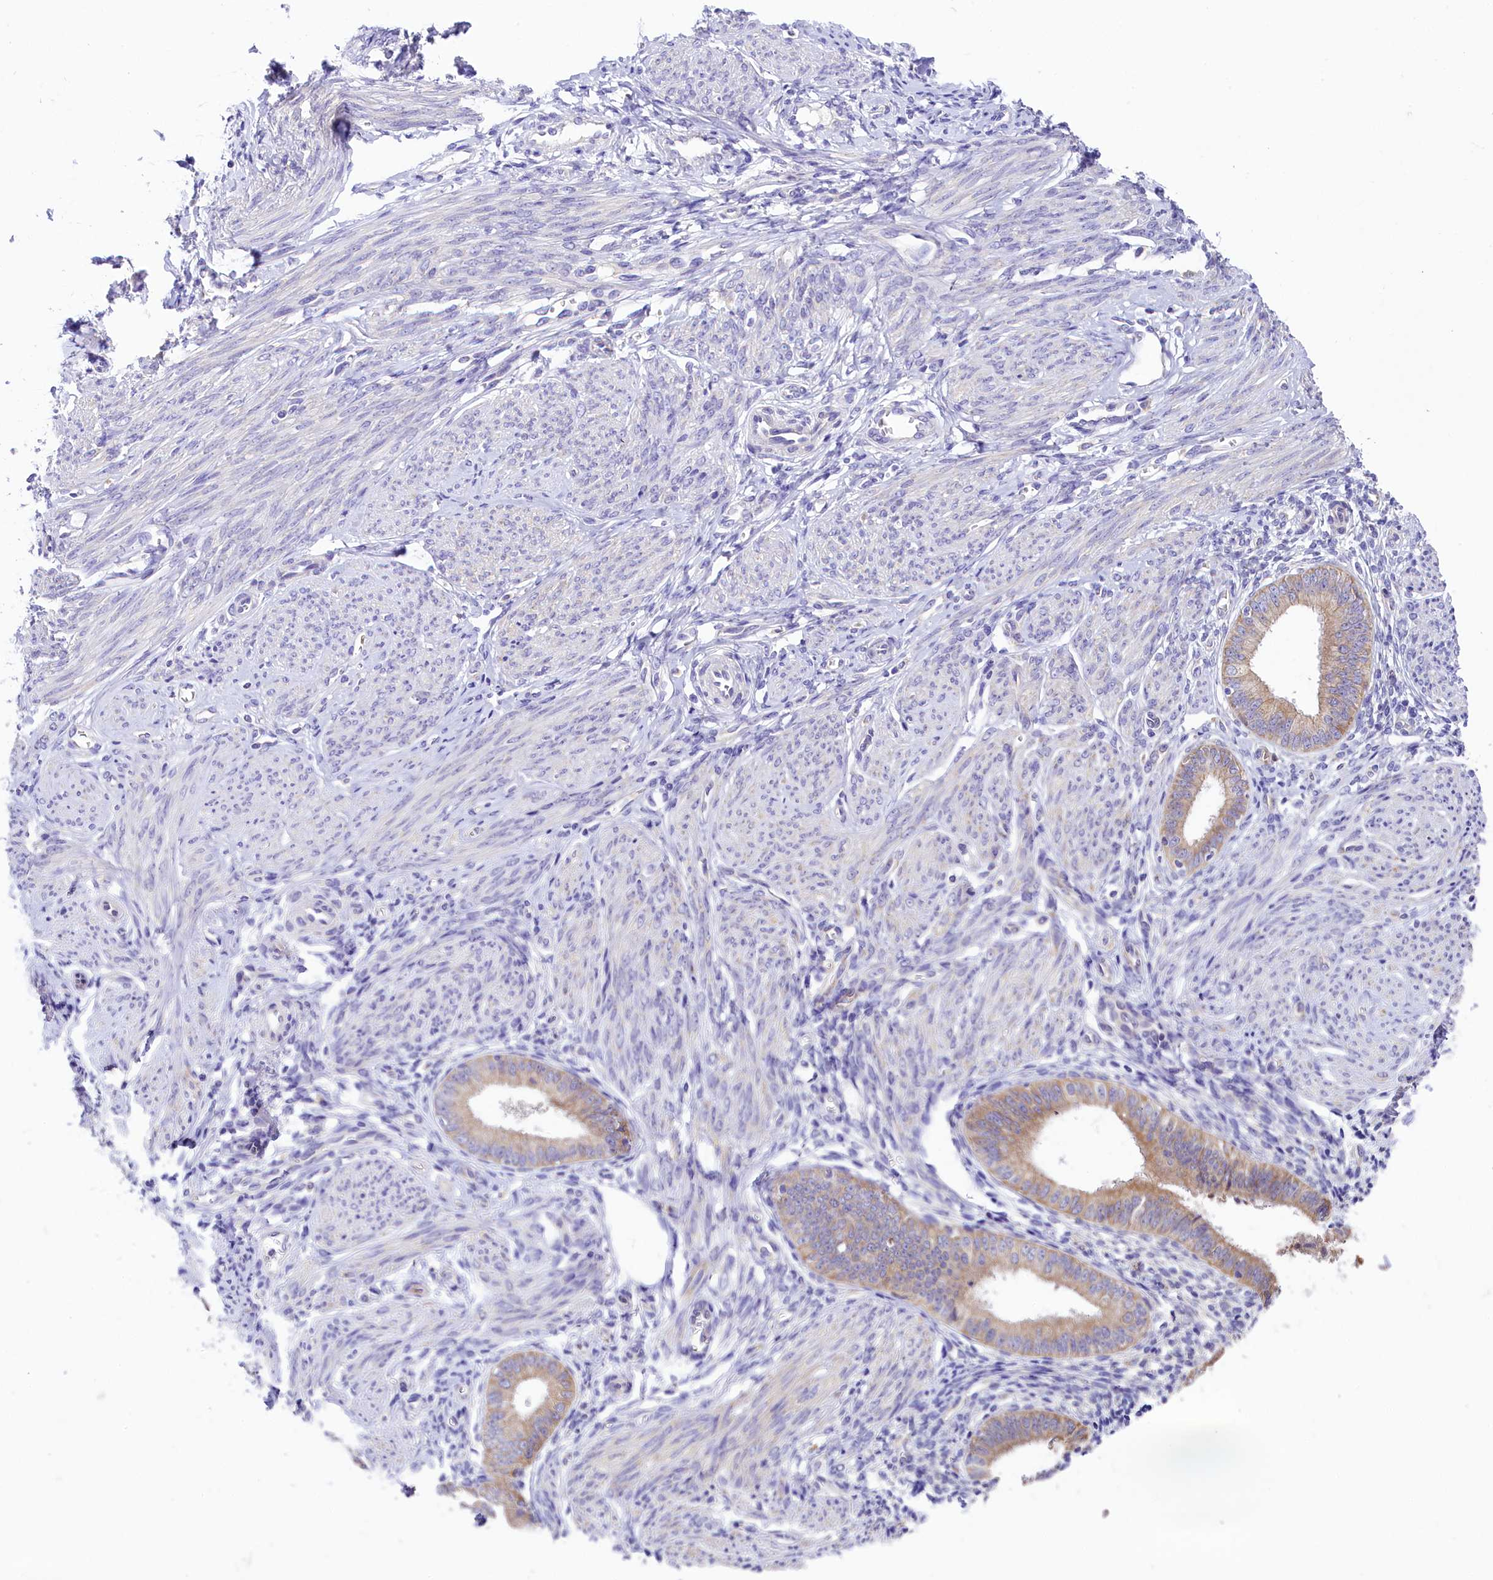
{"staining": {"intensity": "negative", "quantity": "none", "location": "none"}, "tissue": "endometrium", "cell_type": "Cells in endometrial stroma", "image_type": "normal", "snomed": [{"axis": "morphology", "description": "Normal tissue, NOS"}, {"axis": "topography", "description": "Uterus"}, {"axis": "topography", "description": "Endometrium"}], "caption": "IHC histopathology image of benign human endometrium stained for a protein (brown), which demonstrates no staining in cells in endometrial stroma.", "gene": "LARP4", "patient": {"sex": "female", "age": 48}}